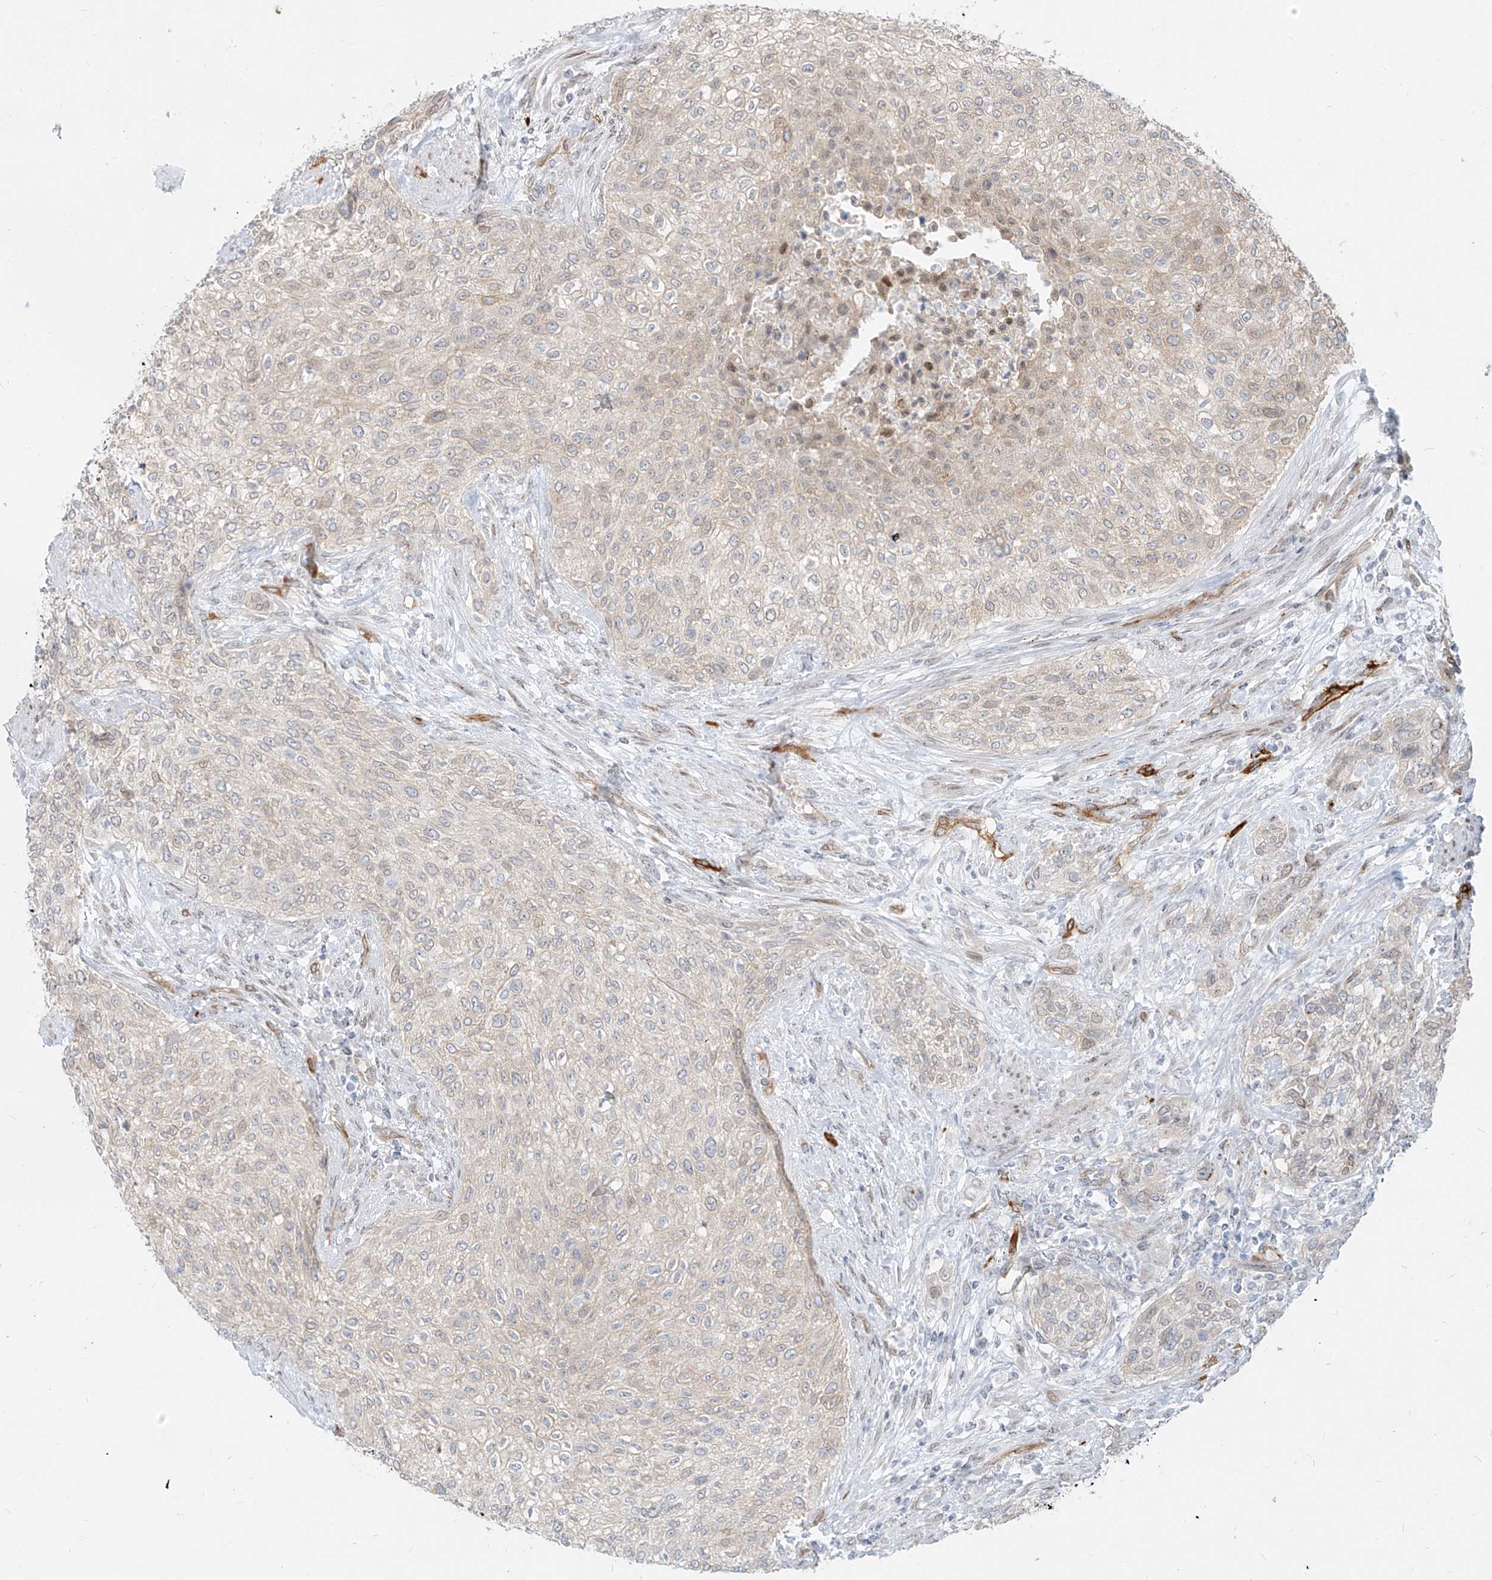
{"staining": {"intensity": "negative", "quantity": "none", "location": "none"}, "tissue": "urothelial cancer", "cell_type": "Tumor cells", "image_type": "cancer", "snomed": [{"axis": "morphology", "description": "Urothelial carcinoma, High grade"}, {"axis": "topography", "description": "Urinary bladder"}], "caption": "Immunohistochemical staining of human urothelial carcinoma (high-grade) reveals no significant positivity in tumor cells. (DAB immunohistochemistry, high magnification).", "gene": "NHSL1", "patient": {"sex": "male", "age": 35}}